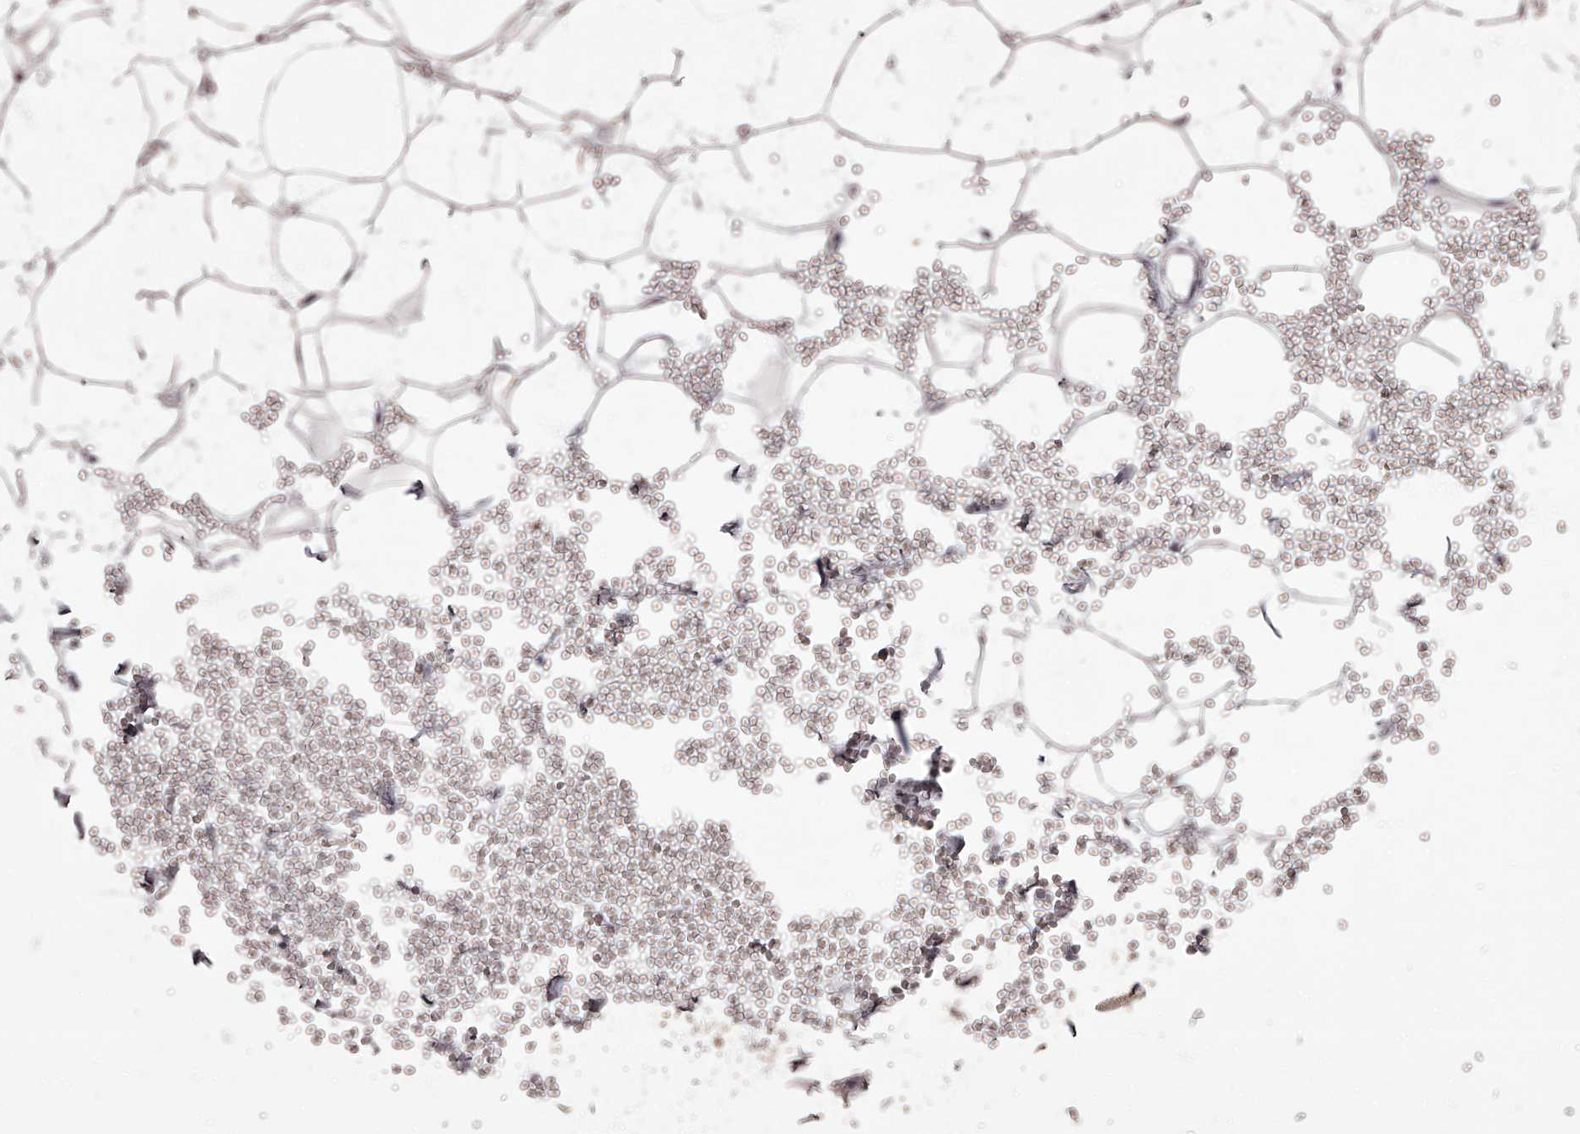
{"staining": {"intensity": "negative", "quantity": "none", "location": "none"}, "tissue": "adipose tissue", "cell_type": "Adipocytes", "image_type": "normal", "snomed": [{"axis": "morphology", "description": "Normal tissue, NOS"}, {"axis": "topography", "description": "Breast"}], "caption": "A photomicrograph of adipose tissue stained for a protein exhibits no brown staining in adipocytes.", "gene": "APEH", "patient": {"sex": "female", "age": 23}}